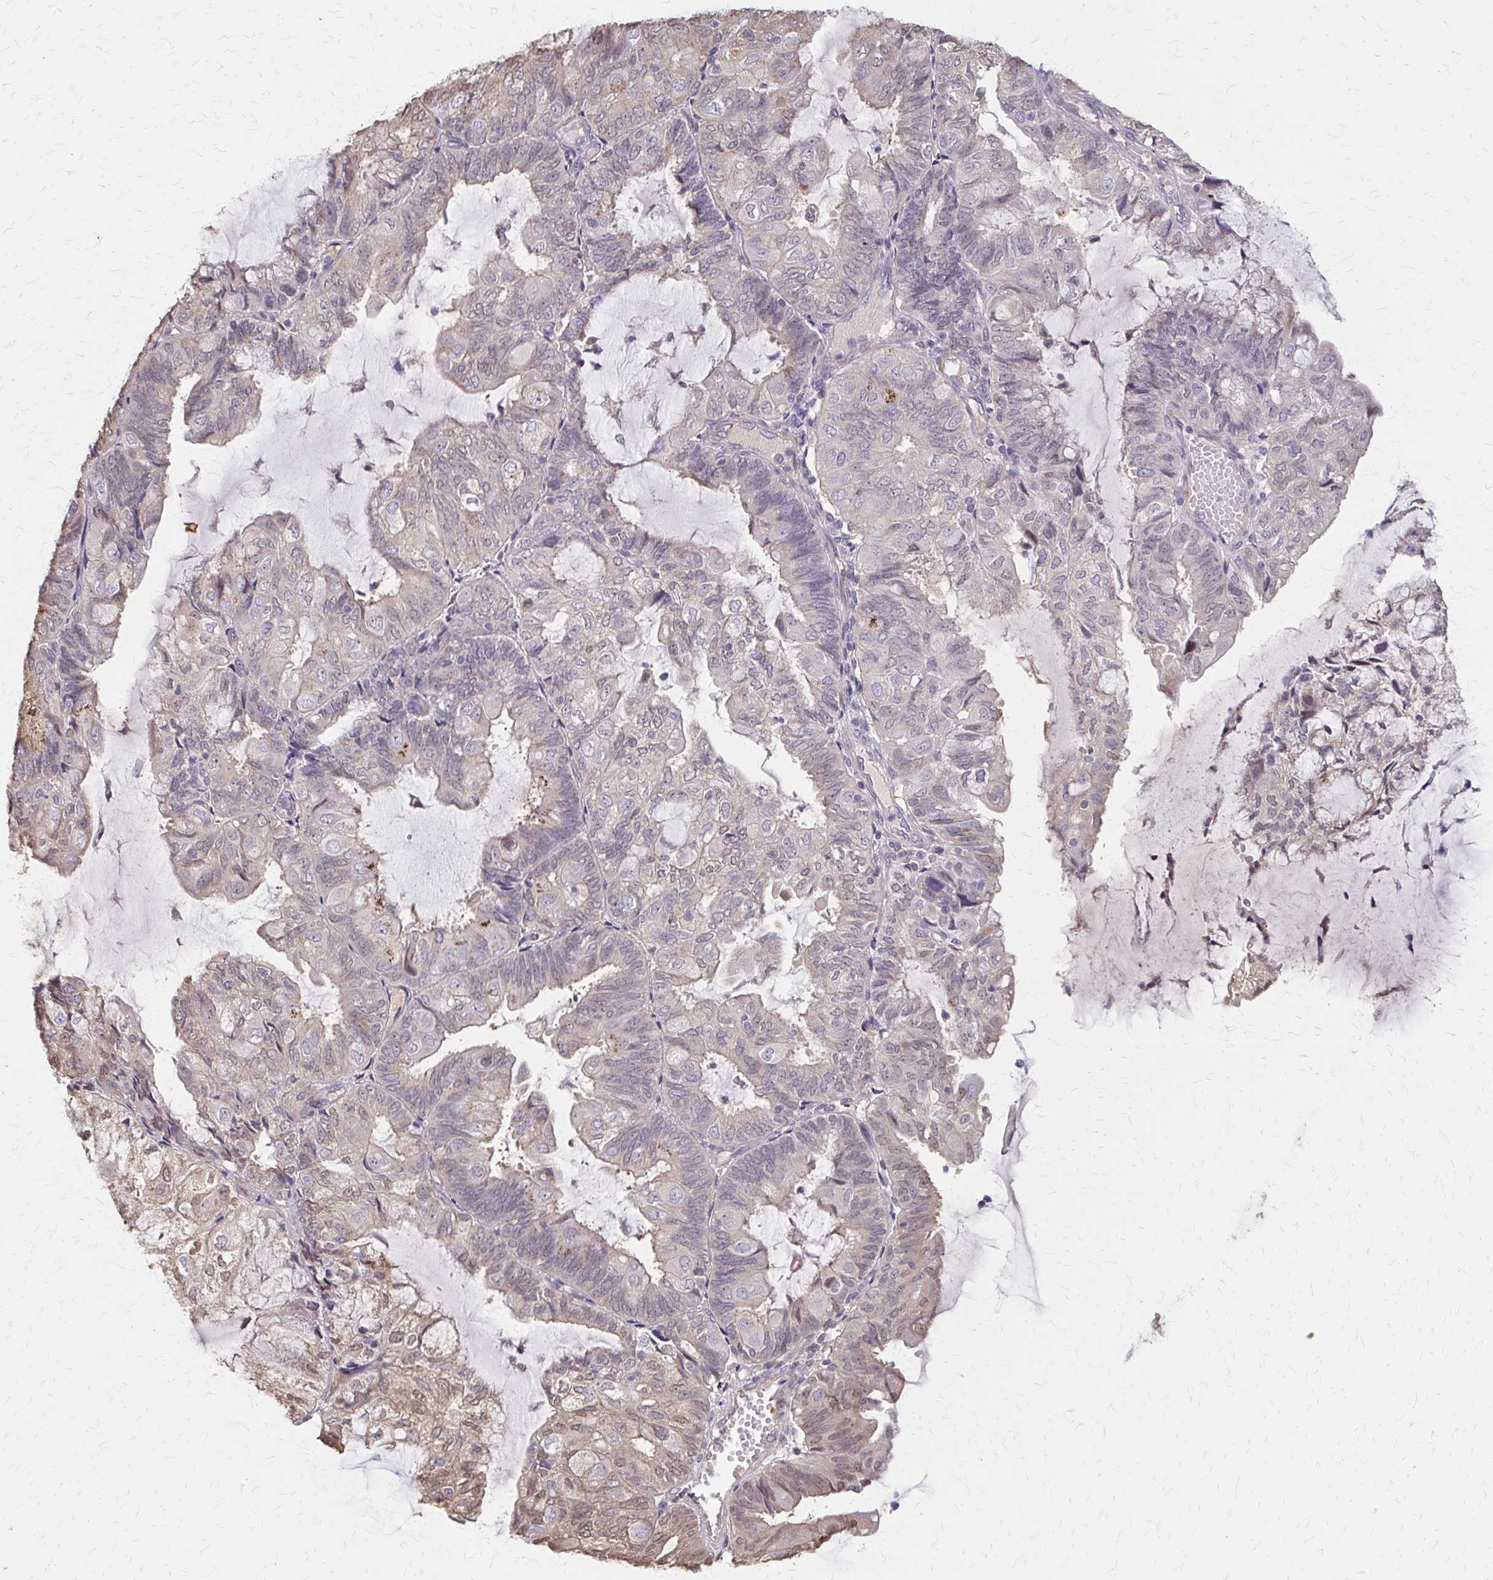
{"staining": {"intensity": "negative", "quantity": "none", "location": "none"}, "tissue": "endometrial cancer", "cell_type": "Tumor cells", "image_type": "cancer", "snomed": [{"axis": "morphology", "description": "Adenocarcinoma, NOS"}, {"axis": "topography", "description": "Endometrium"}], "caption": "Immunohistochemistry (IHC) of human endometrial cancer (adenocarcinoma) exhibits no positivity in tumor cells.", "gene": "IFI44L", "patient": {"sex": "female", "age": 81}}